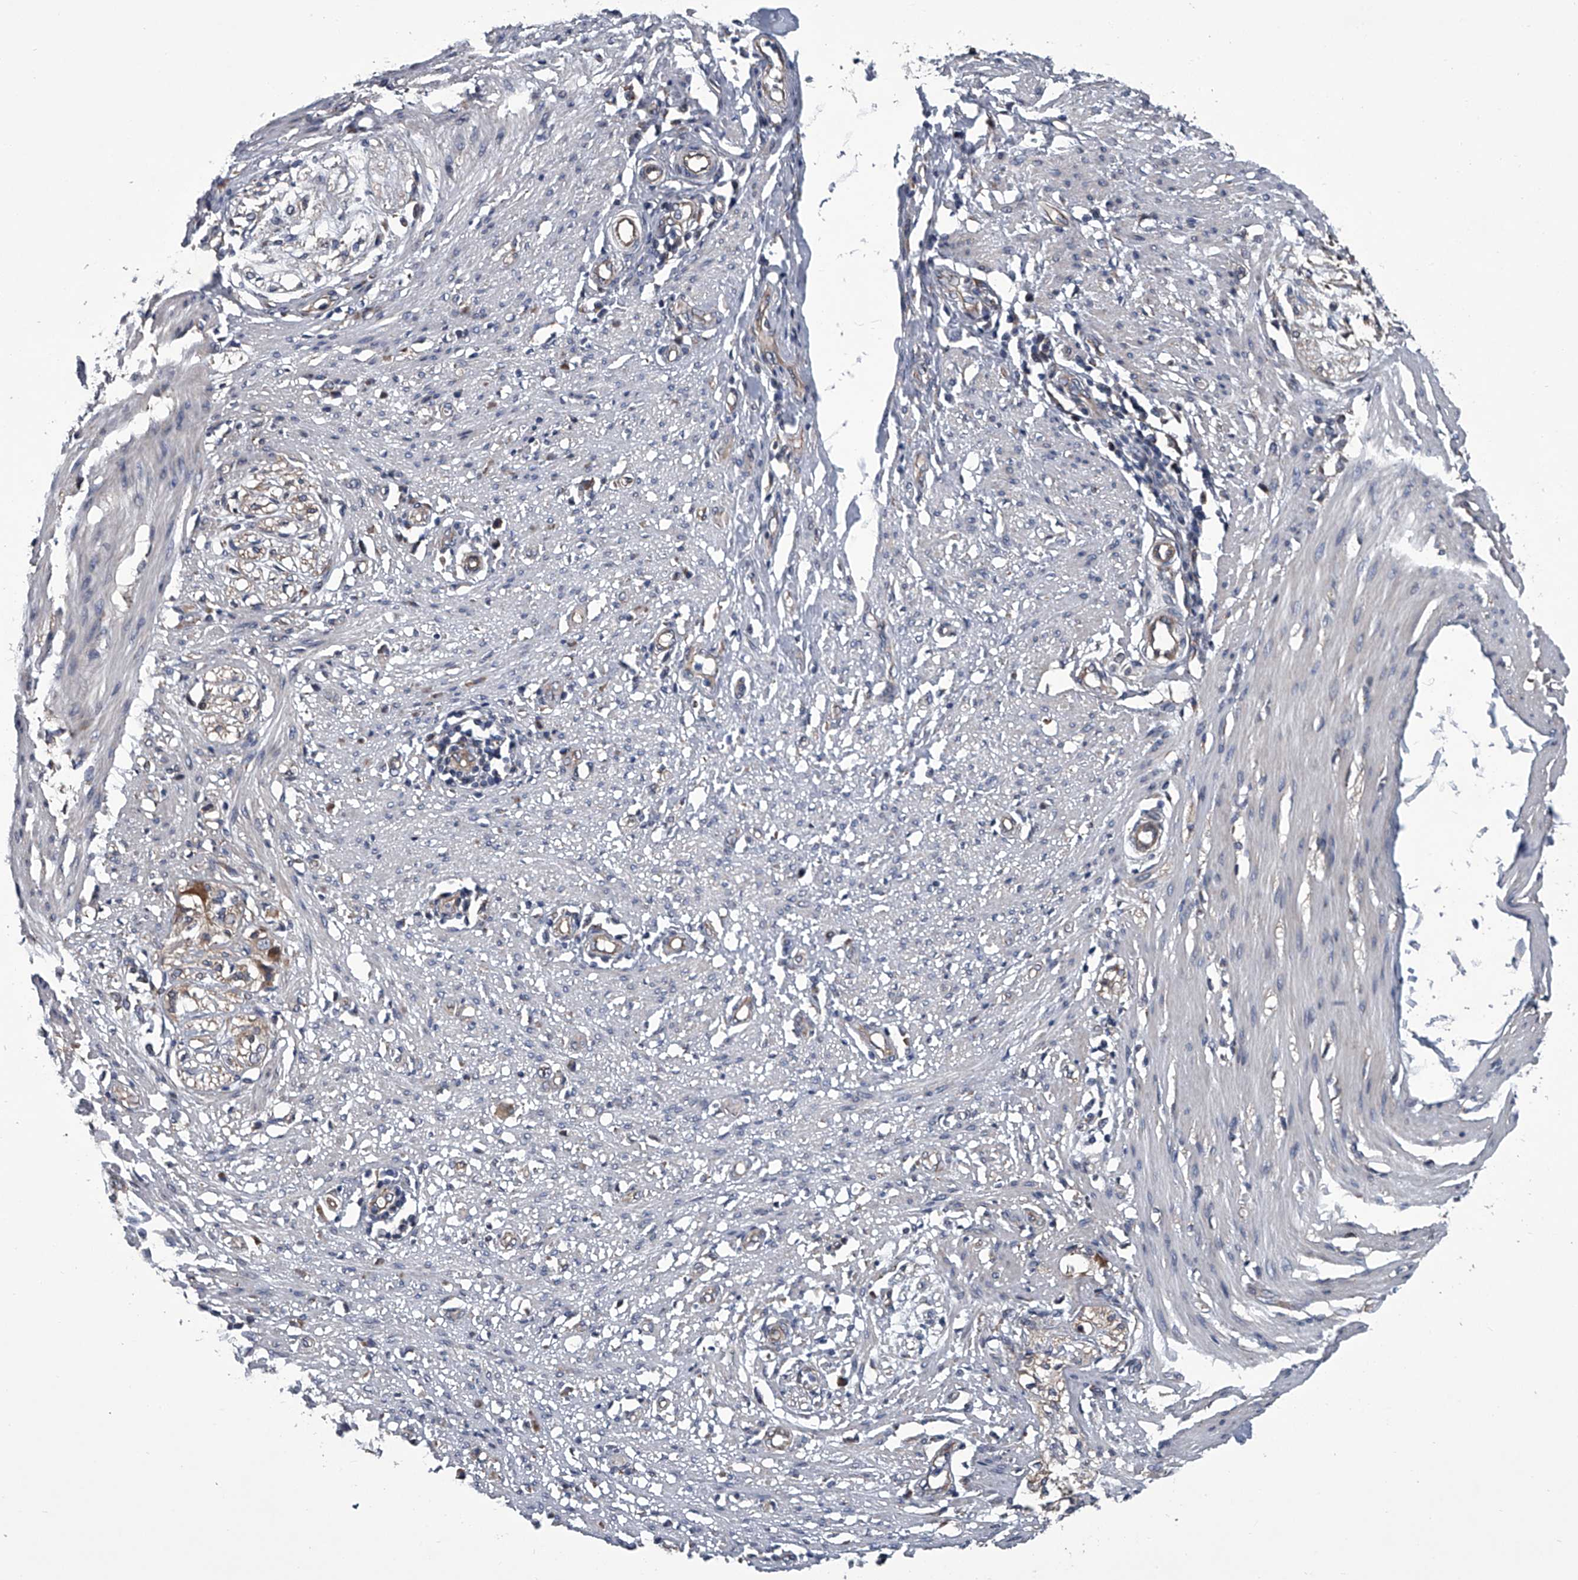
{"staining": {"intensity": "weak", "quantity": "25%-75%", "location": "cytoplasmic/membranous"}, "tissue": "smooth muscle", "cell_type": "Smooth muscle cells", "image_type": "normal", "snomed": [{"axis": "morphology", "description": "Normal tissue, NOS"}, {"axis": "morphology", "description": "Adenocarcinoma, NOS"}, {"axis": "topography", "description": "Colon"}, {"axis": "topography", "description": "Peripheral nerve tissue"}], "caption": "High-magnification brightfield microscopy of benign smooth muscle stained with DAB (brown) and counterstained with hematoxylin (blue). smooth muscle cells exhibit weak cytoplasmic/membranous staining is identified in about25%-75% of cells. (IHC, brightfield microscopy, high magnification).", "gene": "ABCG1", "patient": {"sex": "male", "age": 14}}